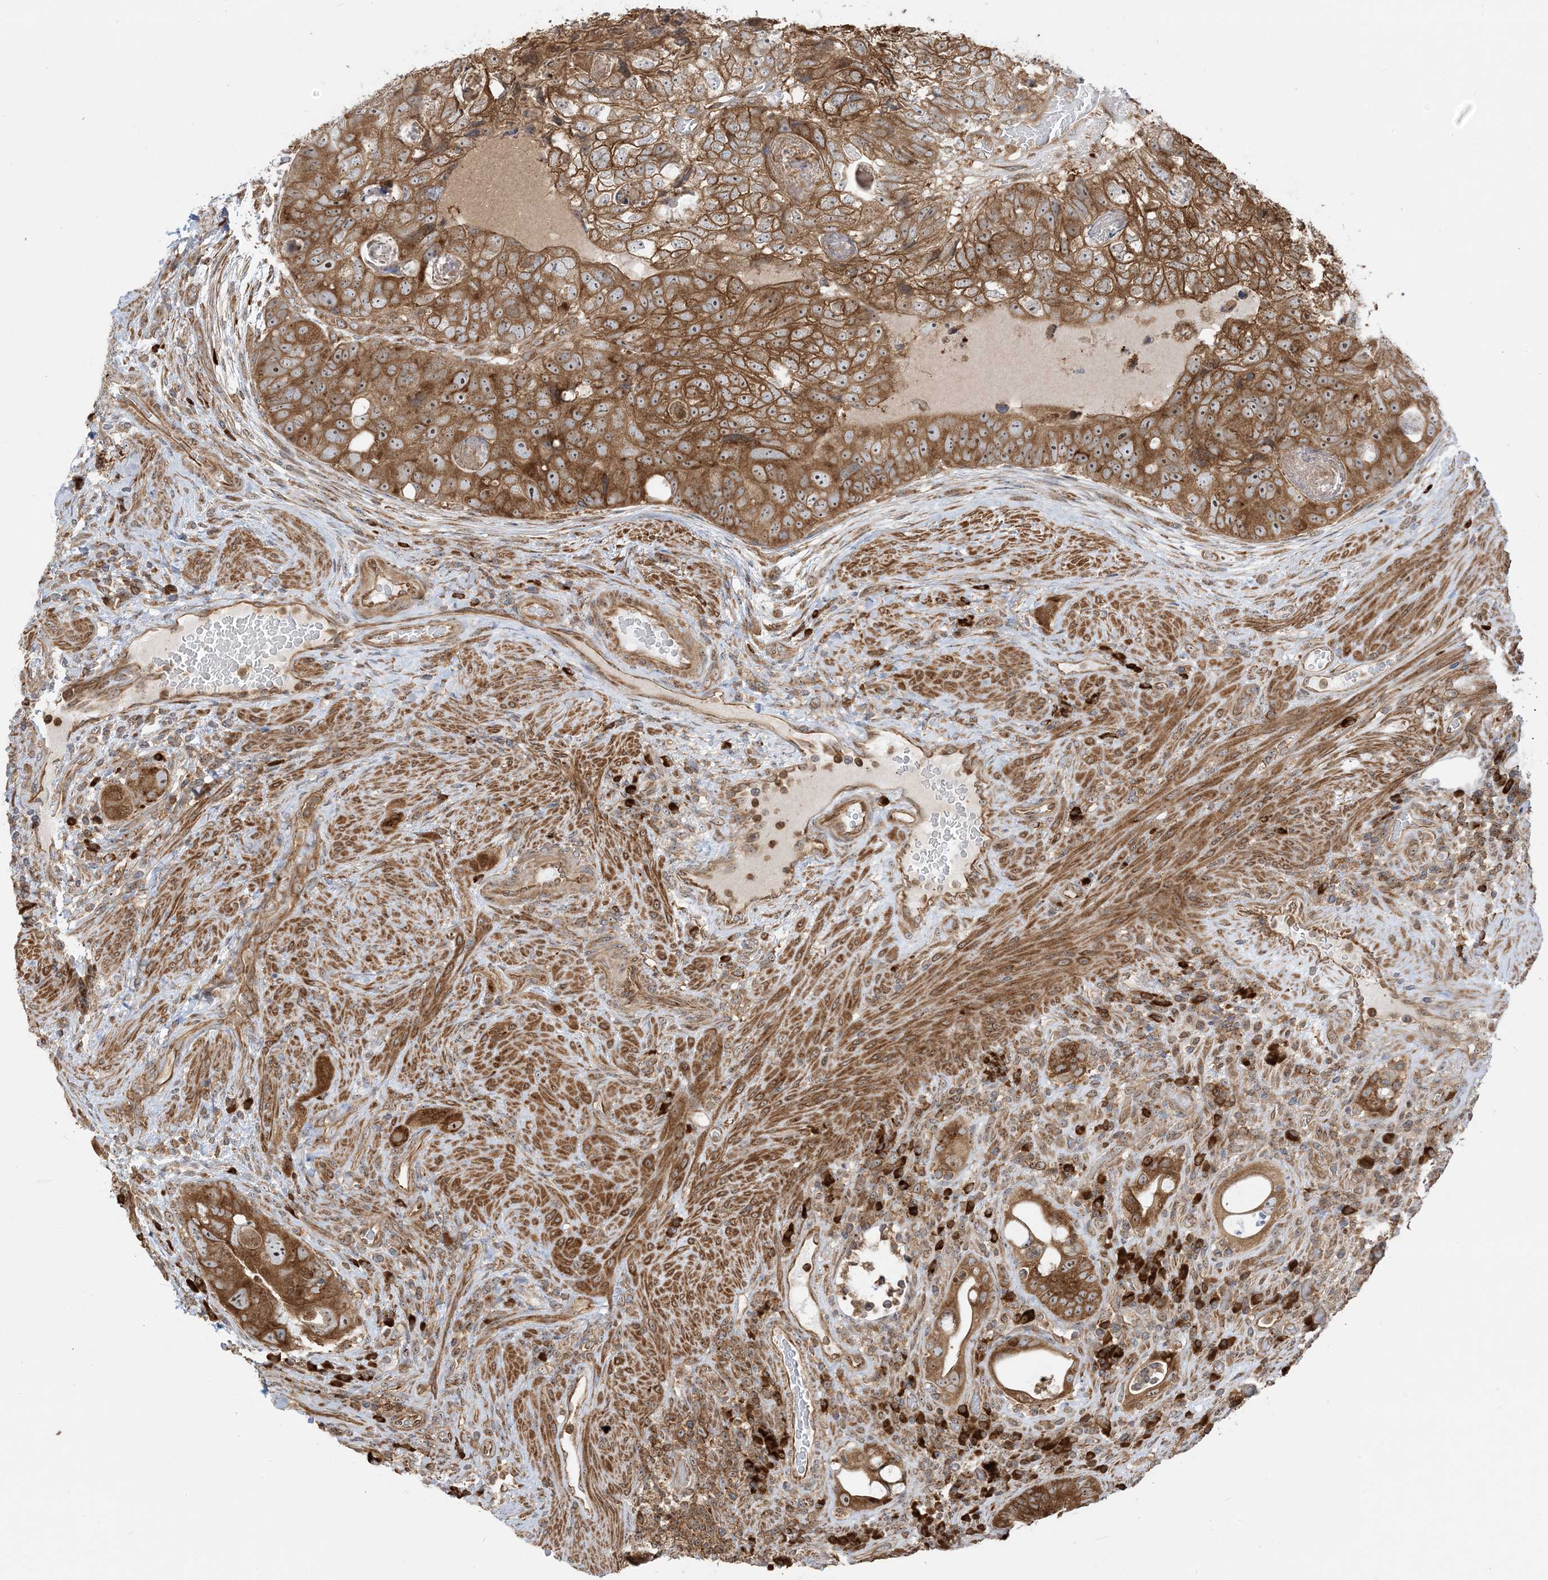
{"staining": {"intensity": "strong", "quantity": ">75%", "location": "cytoplasmic/membranous"}, "tissue": "colorectal cancer", "cell_type": "Tumor cells", "image_type": "cancer", "snomed": [{"axis": "morphology", "description": "Adenocarcinoma, NOS"}, {"axis": "topography", "description": "Rectum"}], "caption": "A high-resolution image shows IHC staining of adenocarcinoma (colorectal), which shows strong cytoplasmic/membranous positivity in approximately >75% of tumor cells.", "gene": "SRP72", "patient": {"sex": "male", "age": 59}}